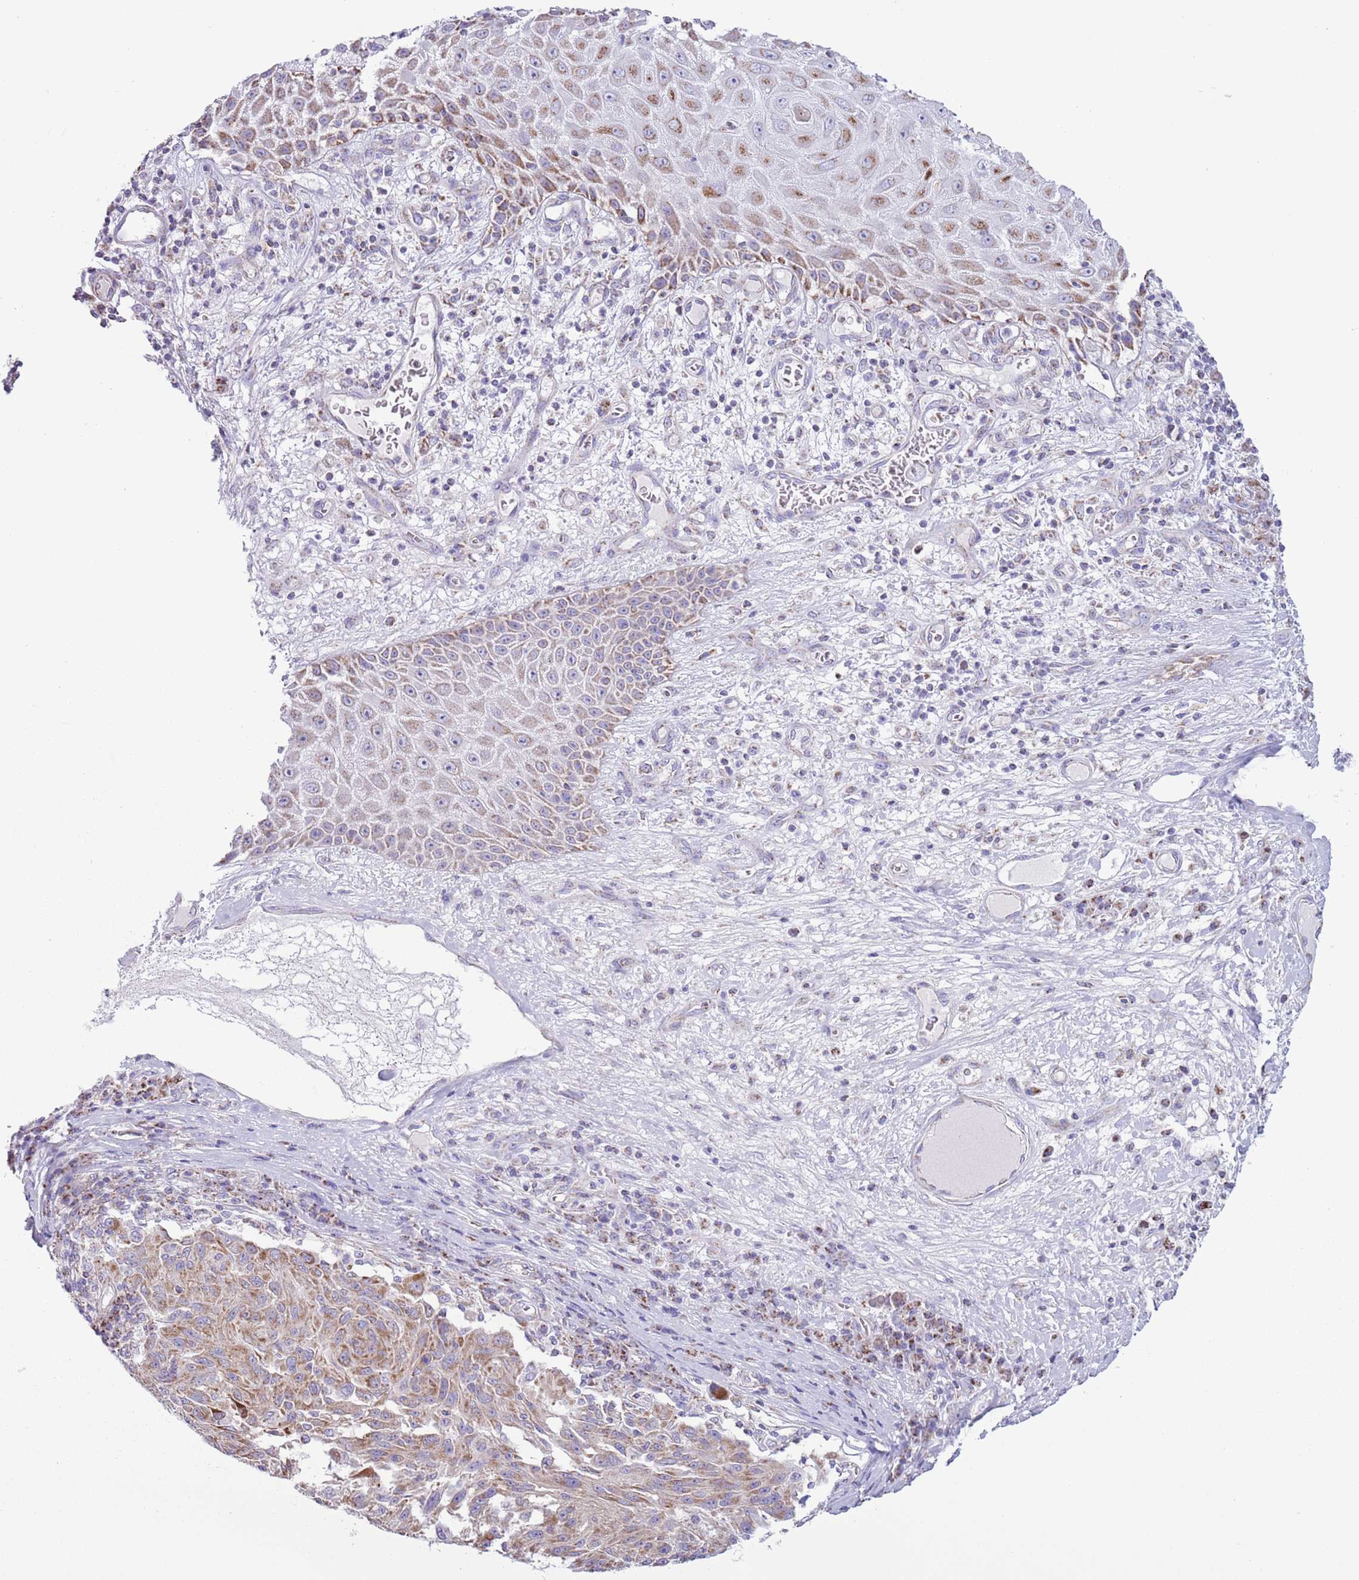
{"staining": {"intensity": "moderate", "quantity": ">75%", "location": "cytoplasmic/membranous"}, "tissue": "melanoma", "cell_type": "Tumor cells", "image_type": "cancer", "snomed": [{"axis": "morphology", "description": "Malignant melanoma, NOS"}, {"axis": "topography", "description": "Skin"}], "caption": "A medium amount of moderate cytoplasmic/membranous expression is appreciated in approximately >75% of tumor cells in malignant melanoma tissue. The protein of interest is shown in brown color, while the nuclei are stained blue.", "gene": "ATP6V1B1", "patient": {"sex": "male", "age": 53}}